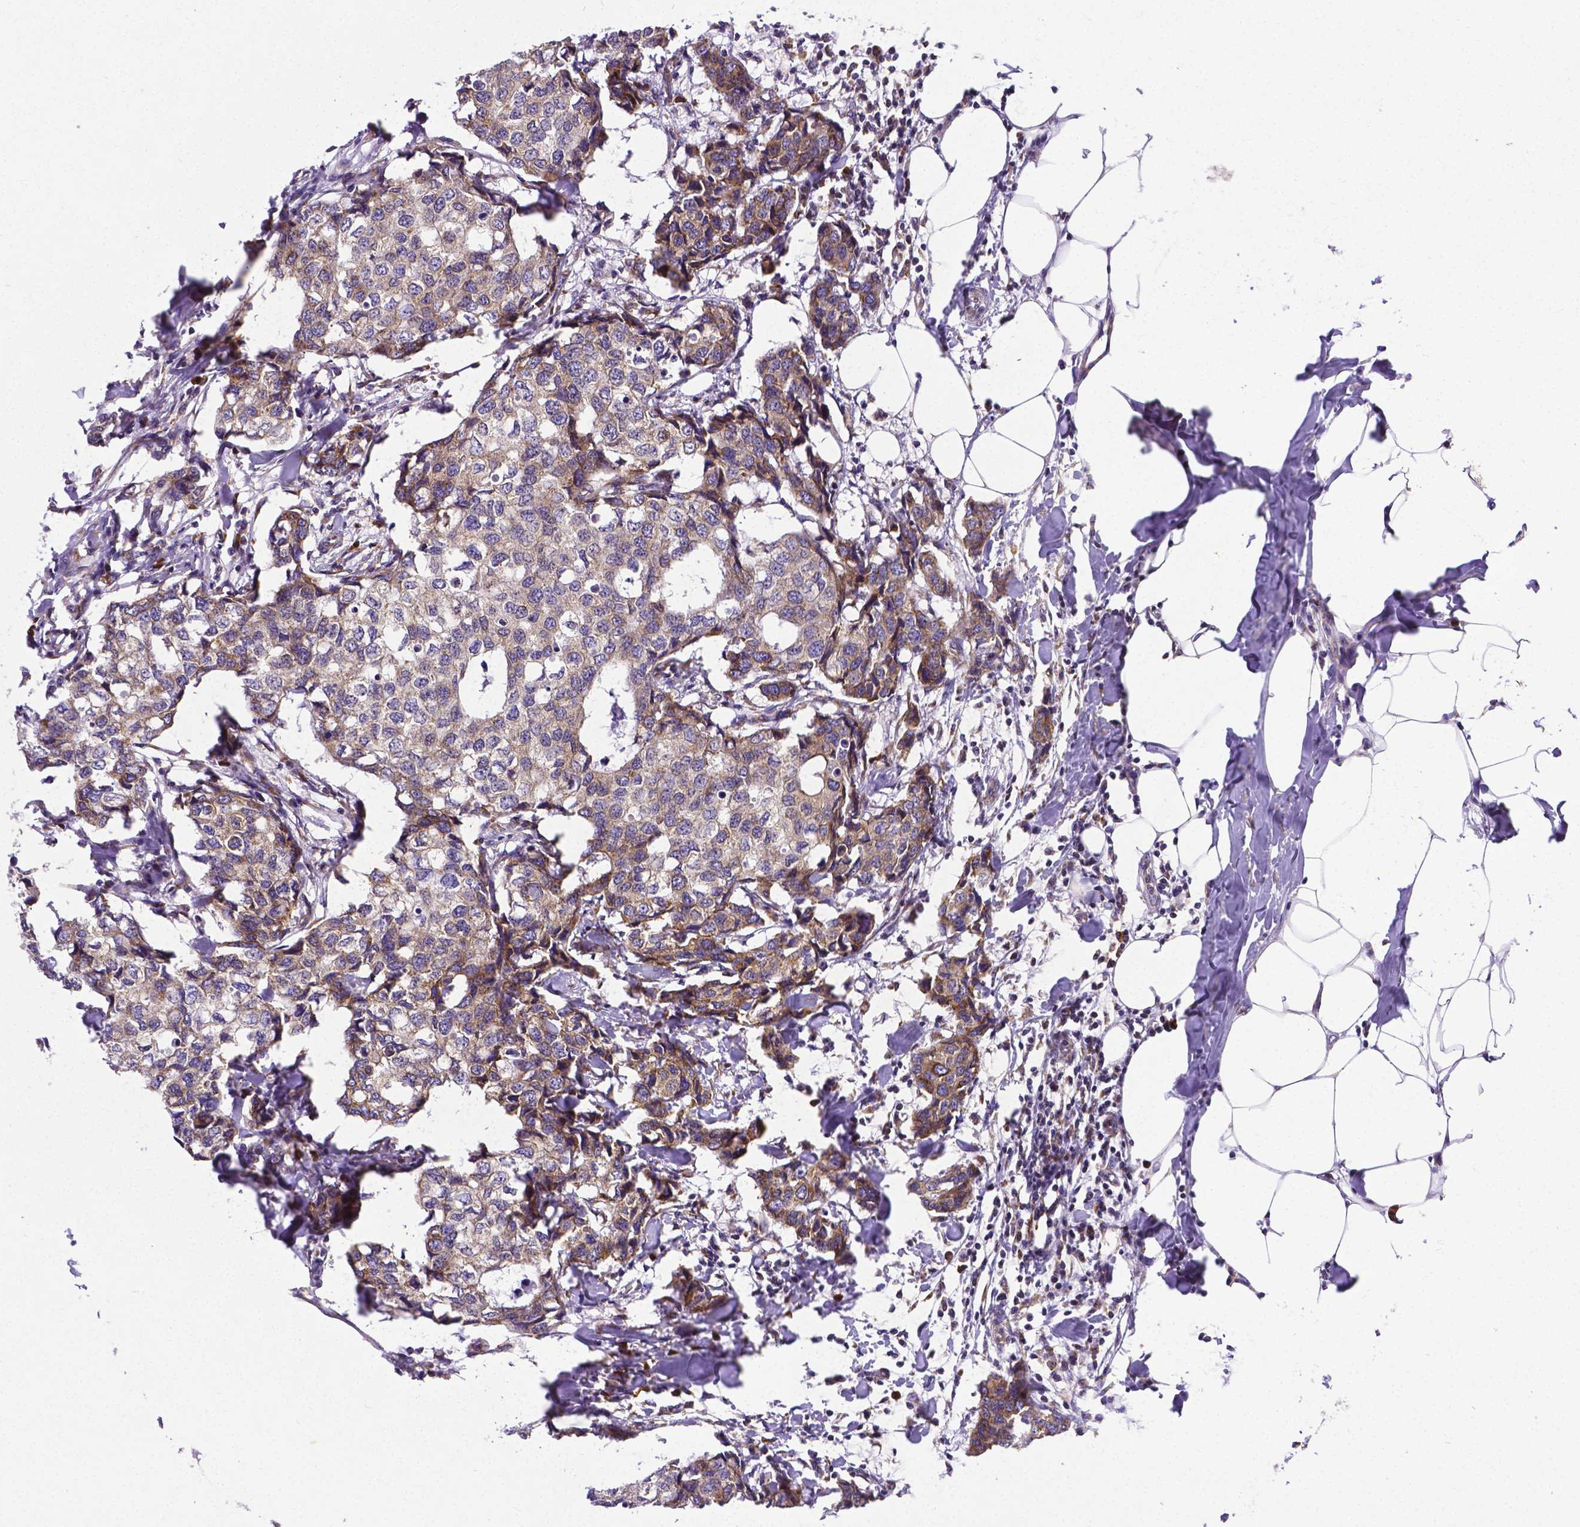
{"staining": {"intensity": "moderate", "quantity": "25%-75%", "location": "cytoplasmic/membranous"}, "tissue": "breast cancer", "cell_type": "Tumor cells", "image_type": "cancer", "snomed": [{"axis": "morphology", "description": "Duct carcinoma"}, {"axis": "topography", "description": "Breast"}], "caption": "Protein expression analysis of breast intraductal carcinoma shows moderate cytoplasmic/membranous staining in about 25%-75% of tumor cells.", "gene": "MTDH", "patient": {"sex": "female", "age": 27}}